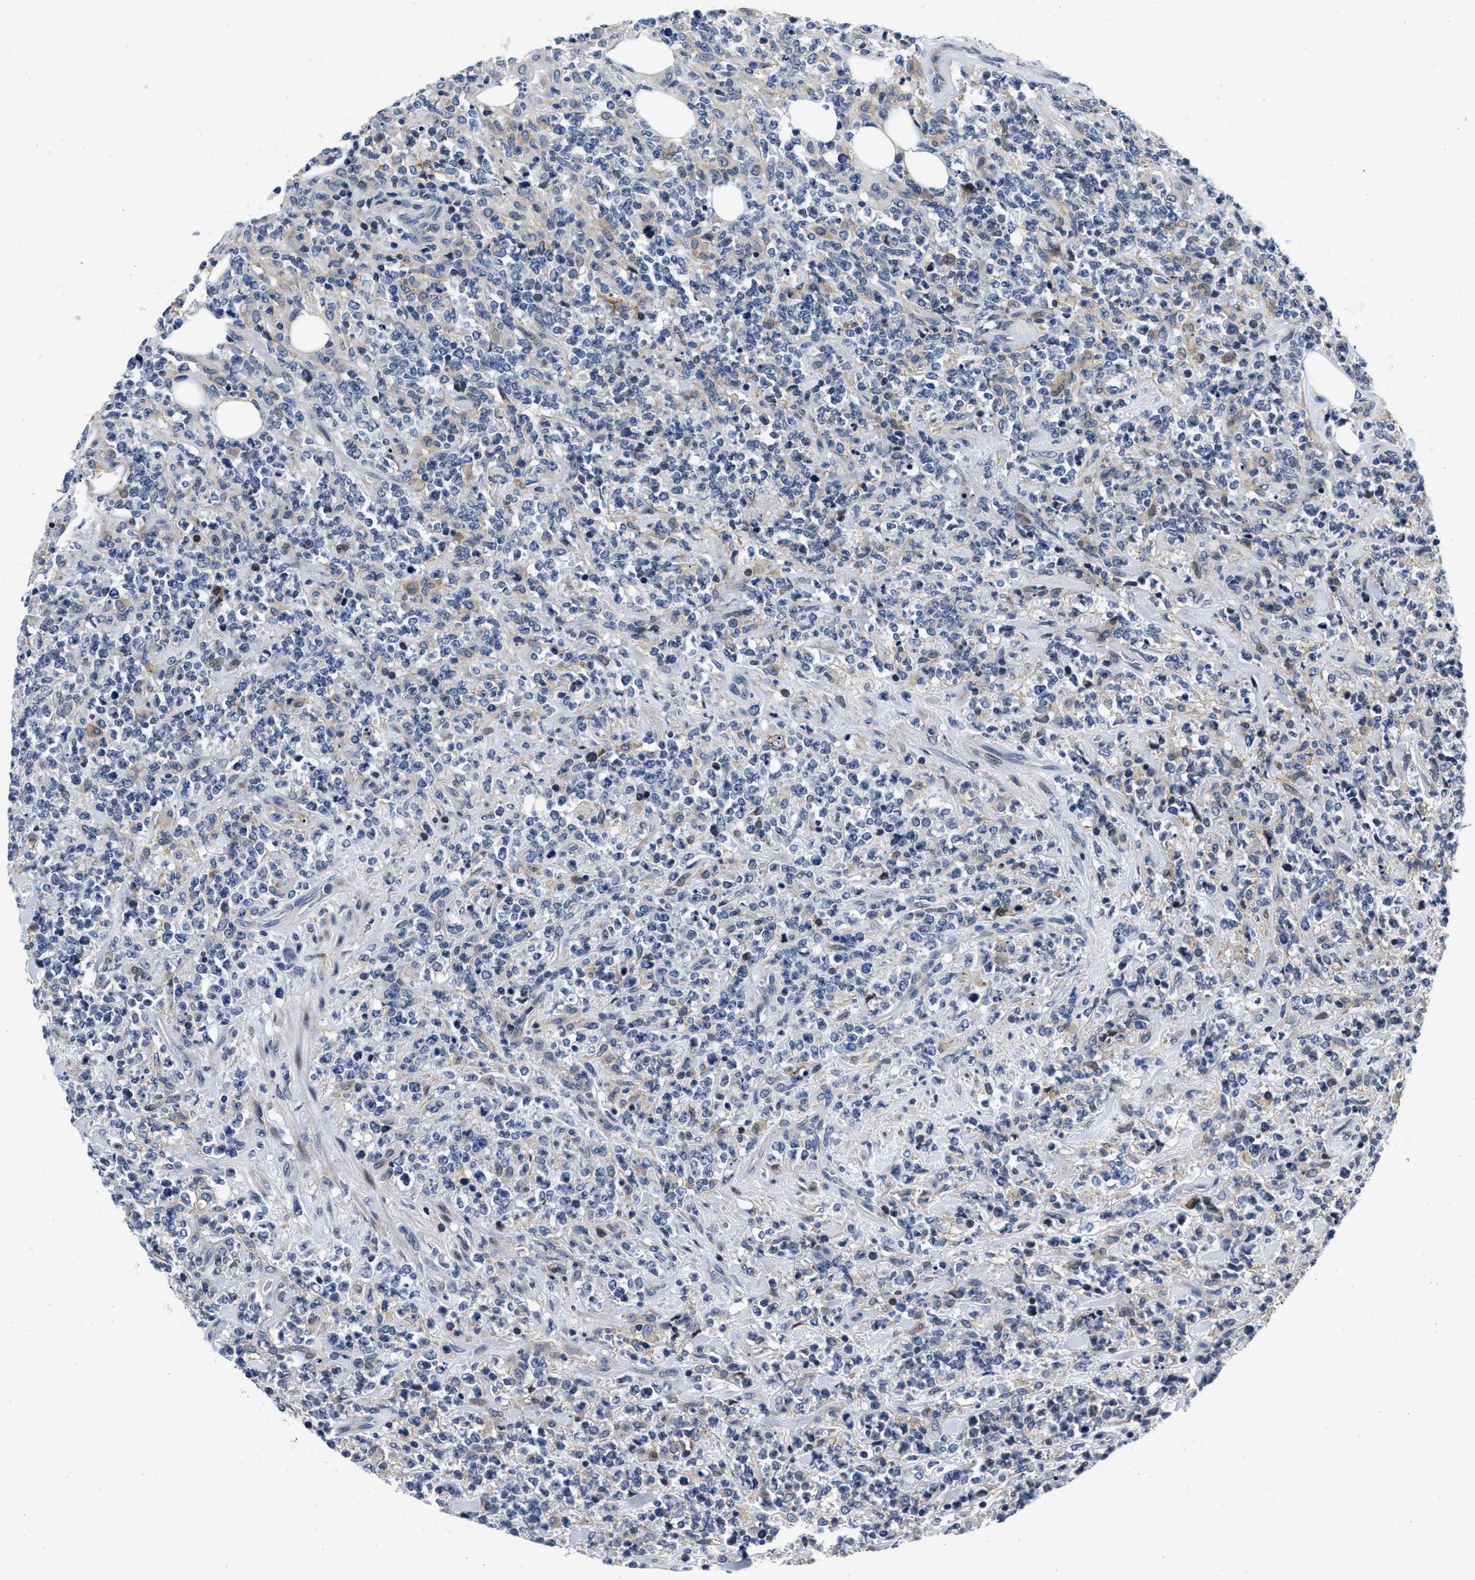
{"staining": {"intensity": "negative", "quantity": "none", "location": "none"}, "tissue": "lymphoma", "cell_type": "Tumor cells", "image_type": "cancer", "snomed": [{"axis": "morphology", "description": "Malignant lymphoma, non-Hodgkin's type, High grade"}, {"axis": "topography", "description": "Soft tissue"}], "caption": "Lymphoma was stained to show a protein in brown. There is no significant staining in tumor cells.", "gene": "LAD1", "patient": {"sex": "male", "age": 18}}